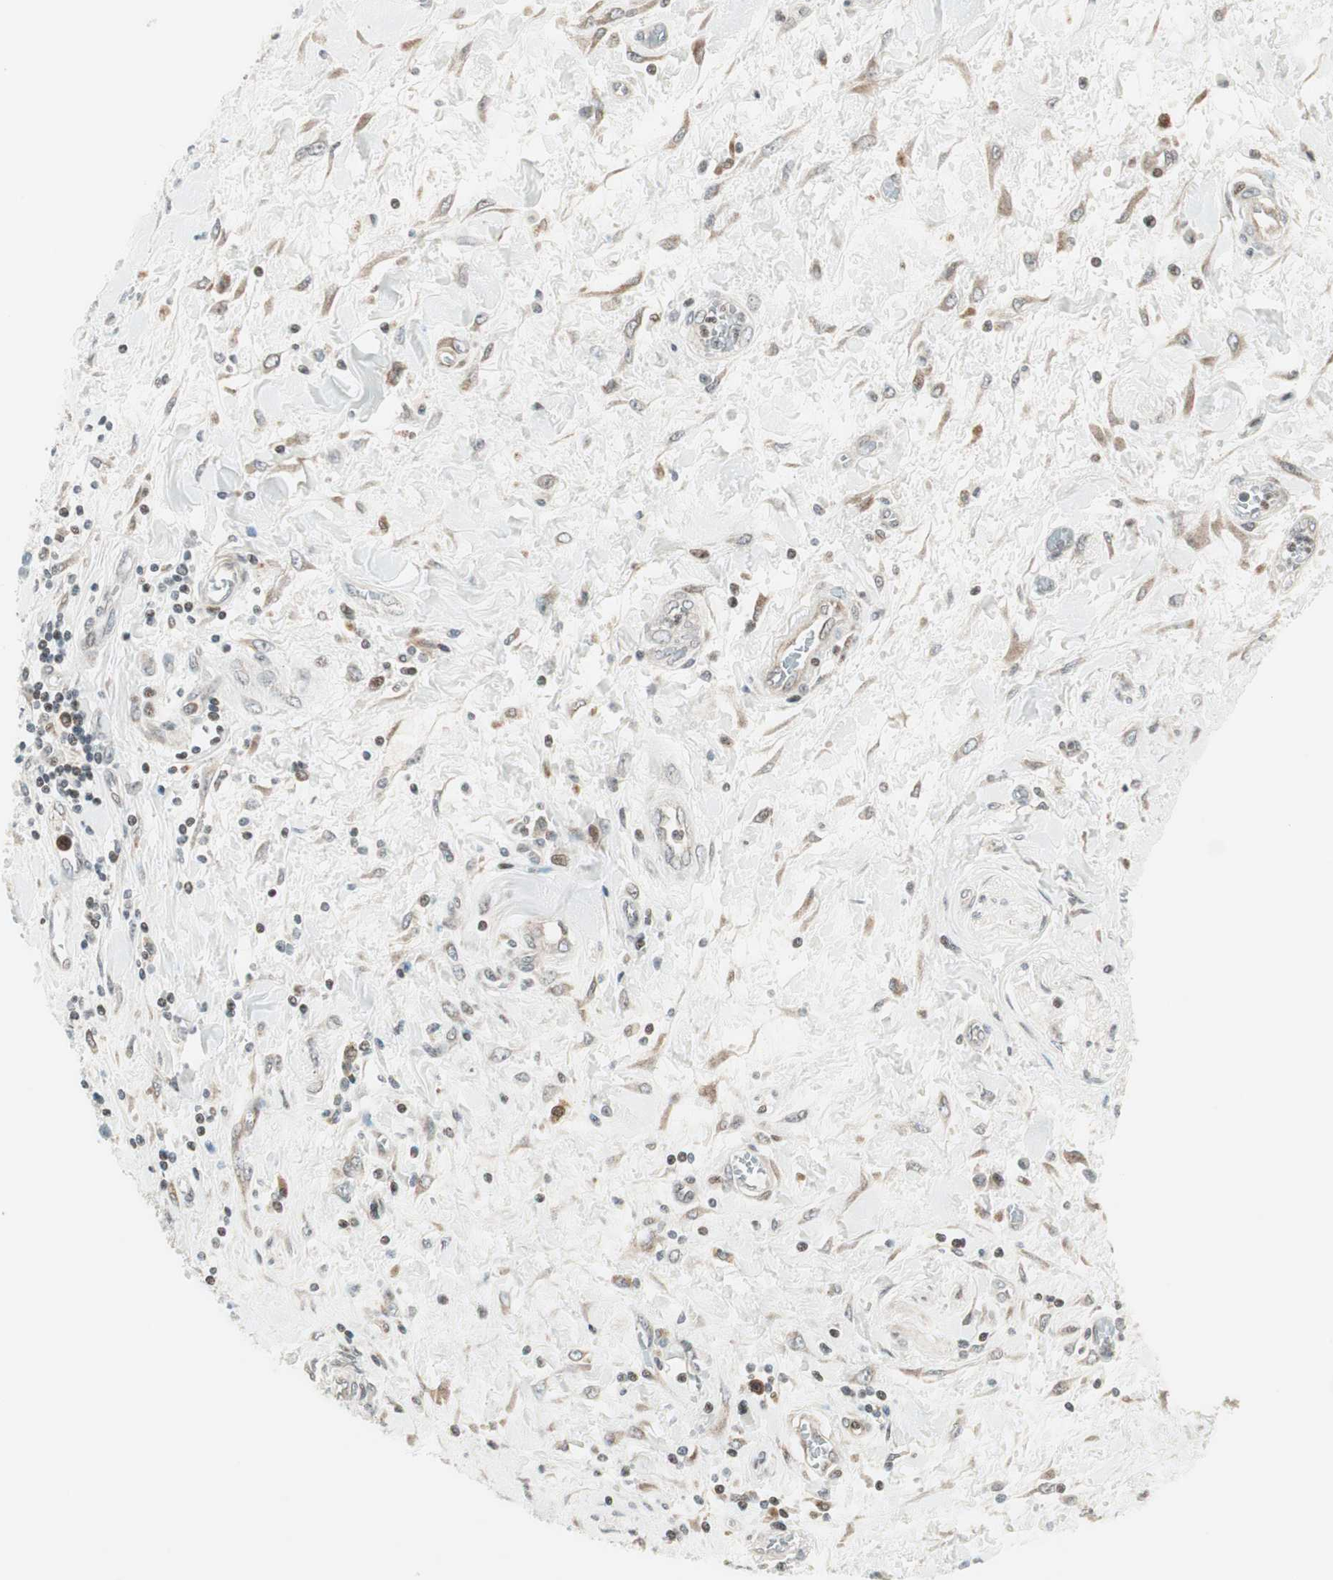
{"staining": {"intensity": "negative", "quantity": "none", "location": "none"}, "tissue": "pancreatic cancer", "cell_type": "Tumor cells", "image_type": "cancer", "snomed": [{"axis": "morphology", "description": "Adenocarcinoma, NOS"}, {"axis": "topography", "description": "Pancreas"}], "caption": "Human pancreatic cancer (adenocarcinoma) stained for a protein using immunohistochemistry (IHC) demonstrates no positivity in tumor cells.", "gene": "TPT1", "patient": {"sex": "female", "age": 70}}